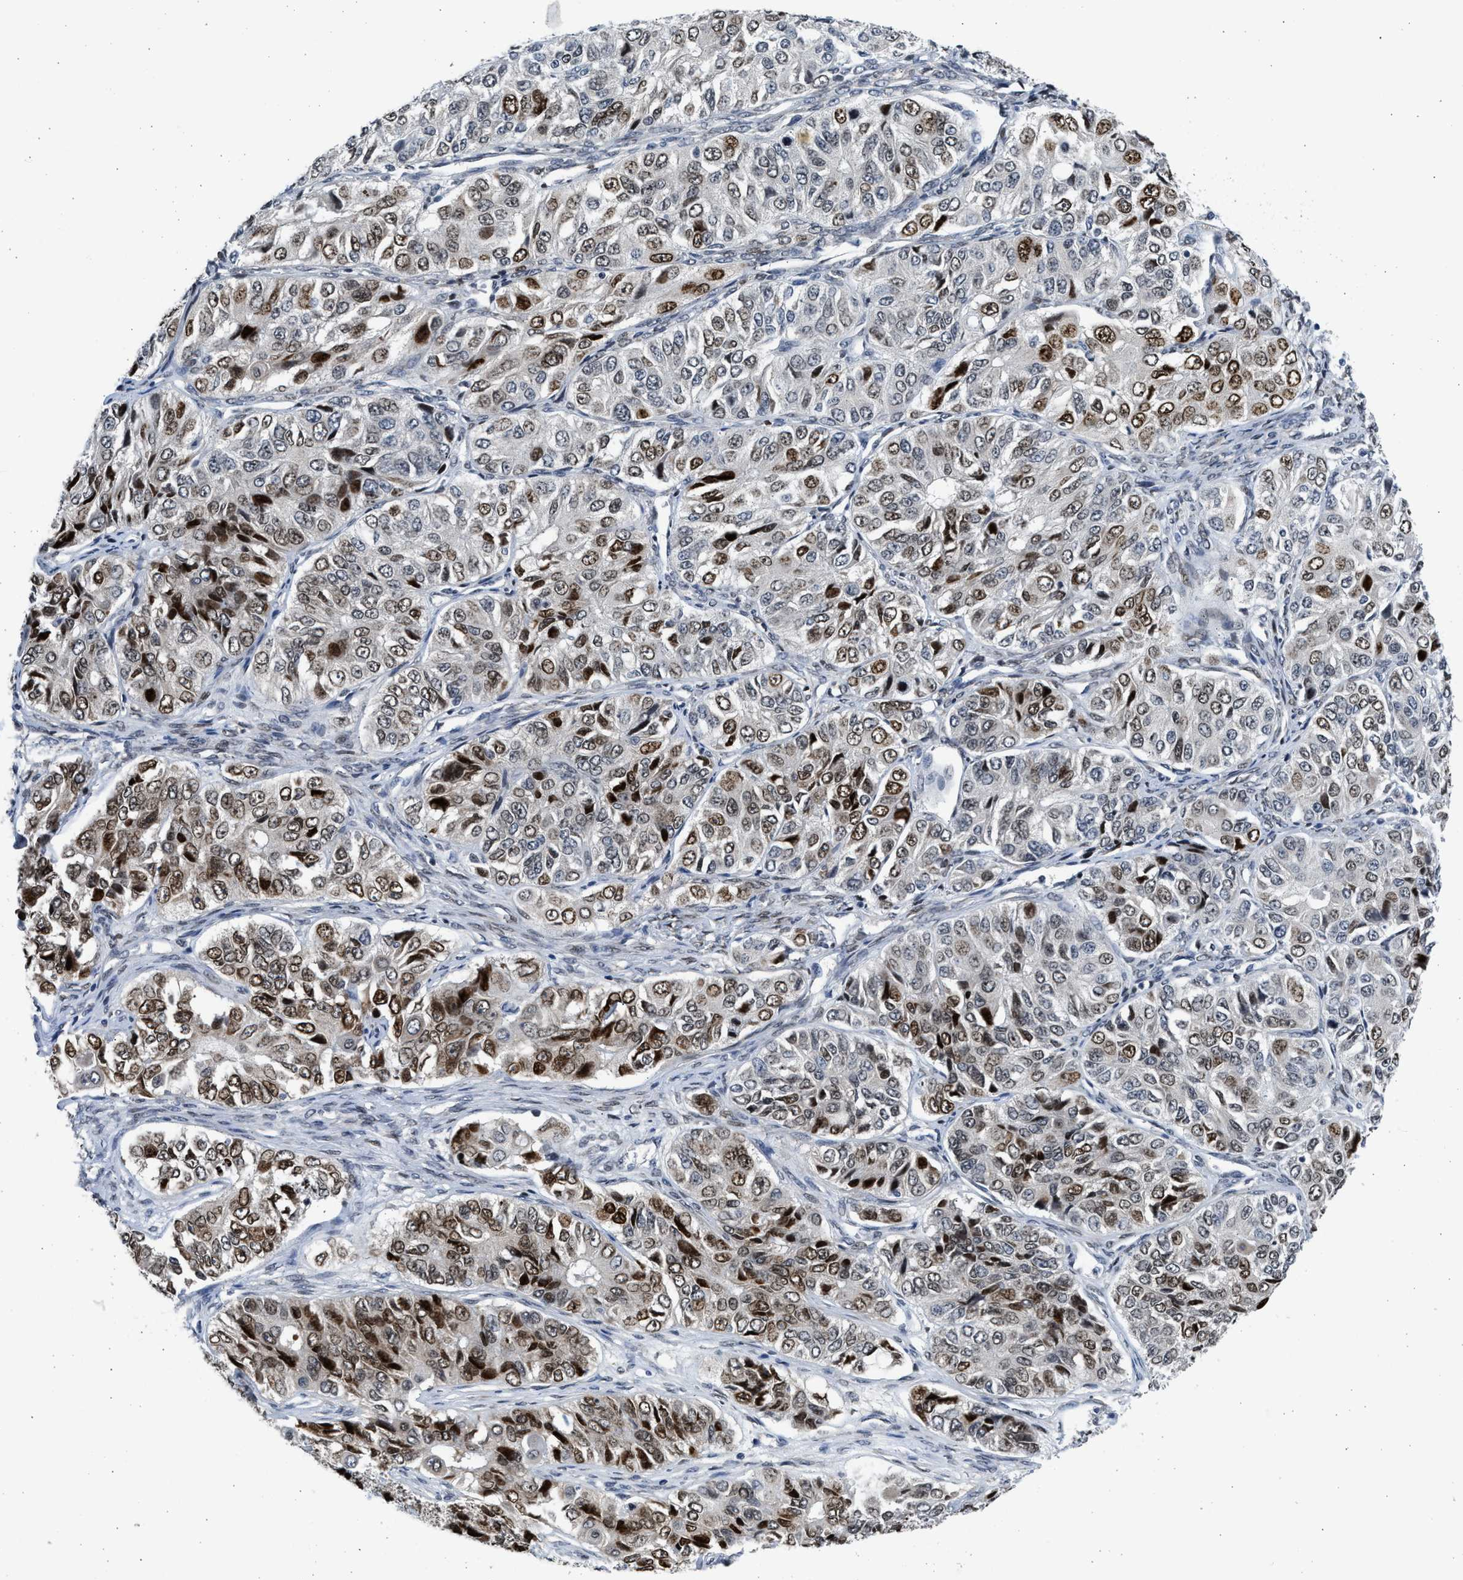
{"staining": {"intensity": "strong", "quantity": "25%-75%", "location": "nuclear"}, "tissue": "ovarian cancer", "cell_type": "Tumor cells", "image_type": "cancer", "snomed": [{"axis": "morphology", "description": "Carcinoma, endometroid"}, {"axis": "topography", "description": "Ovary"}], "caption": "Human ovarian endometroid carcinoma stained with a protein marker displays strong staining in tumor cells.", "gene": "HMGN3", "patient": {"sex": "female", "age": 51}}